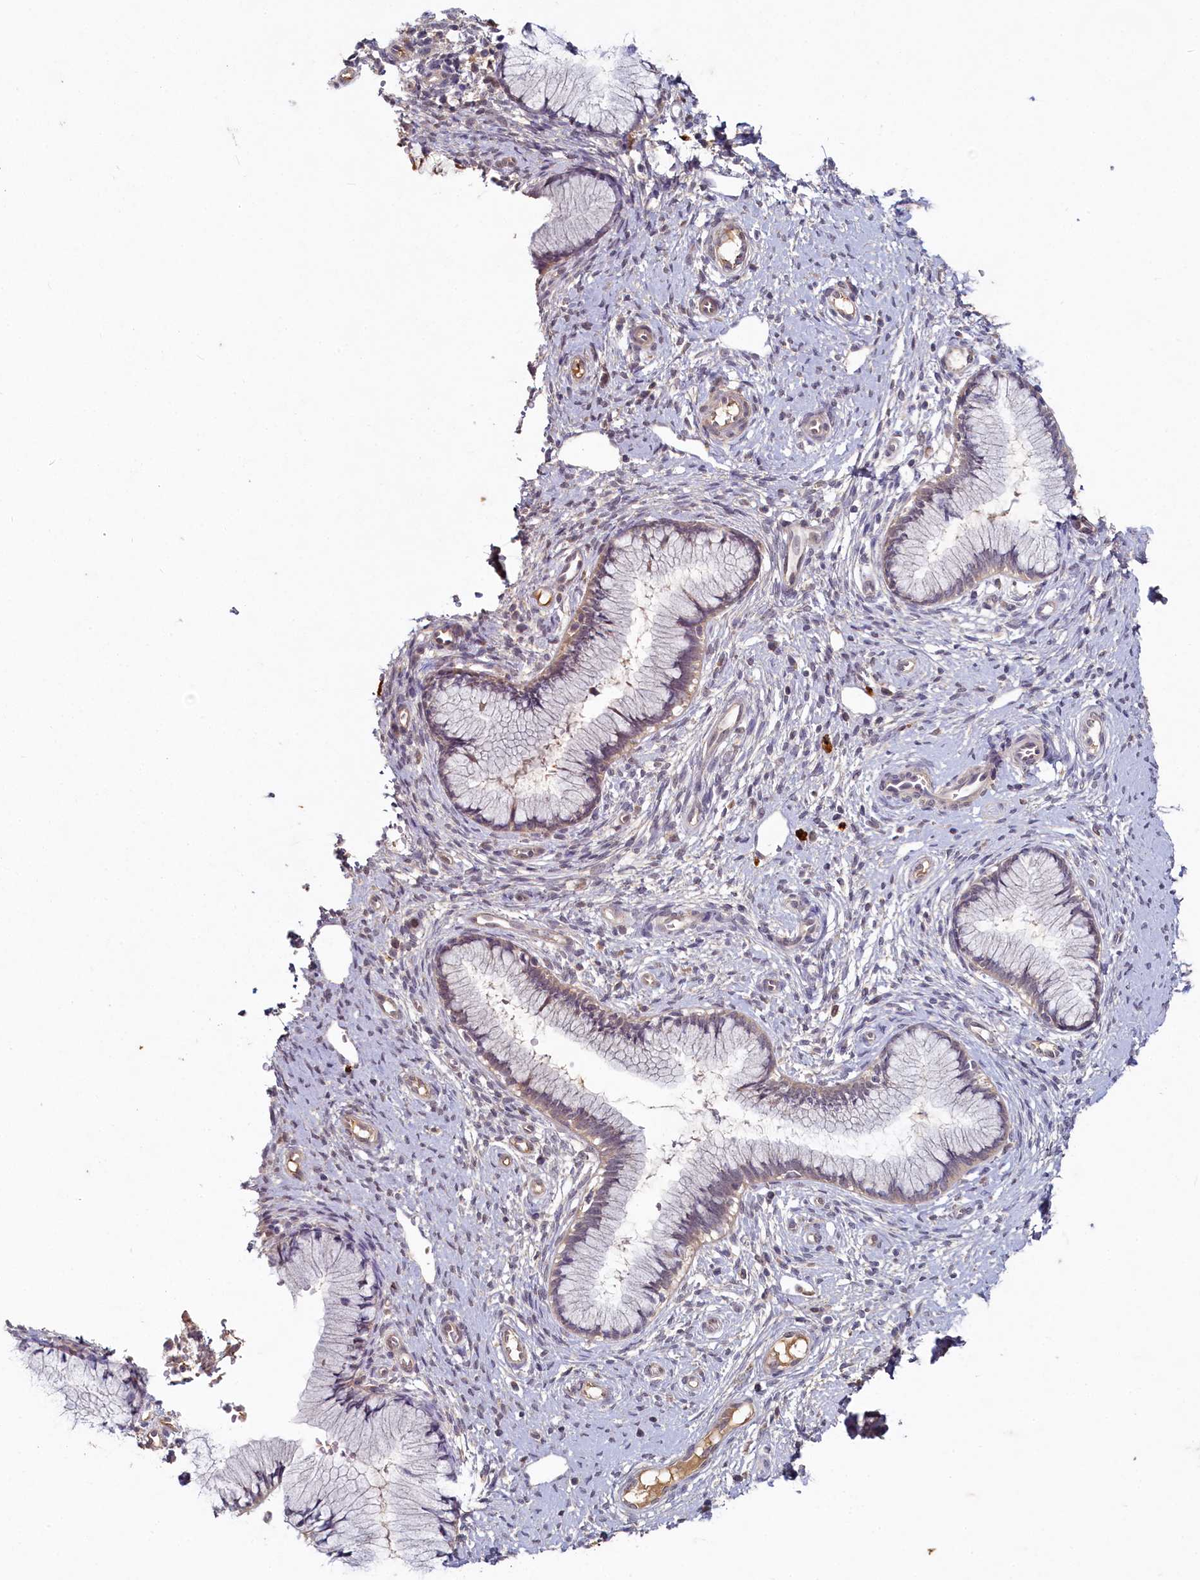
{"staining": {"intensity": "weak", "quantity": "25%-75%", "location": "cytoplasmic/membranous"}, "tissue": "cervical cancer", "cell_type": "Tumor cells", "image_type": "cancer", "snomed": [{"axis": "morphology", "description": "Adenocarcinoma, NOS"}, {"axis": "topography", "description": "Cervix"}], "caption": "Immunohistochemical staining of cervical cancer shows low levels of weak cytoplasmic/membranous staining in approximately 25%-75% of tumor cells.", "gene": "HERC3", "patient": {"sex": "female", "age": 36}}